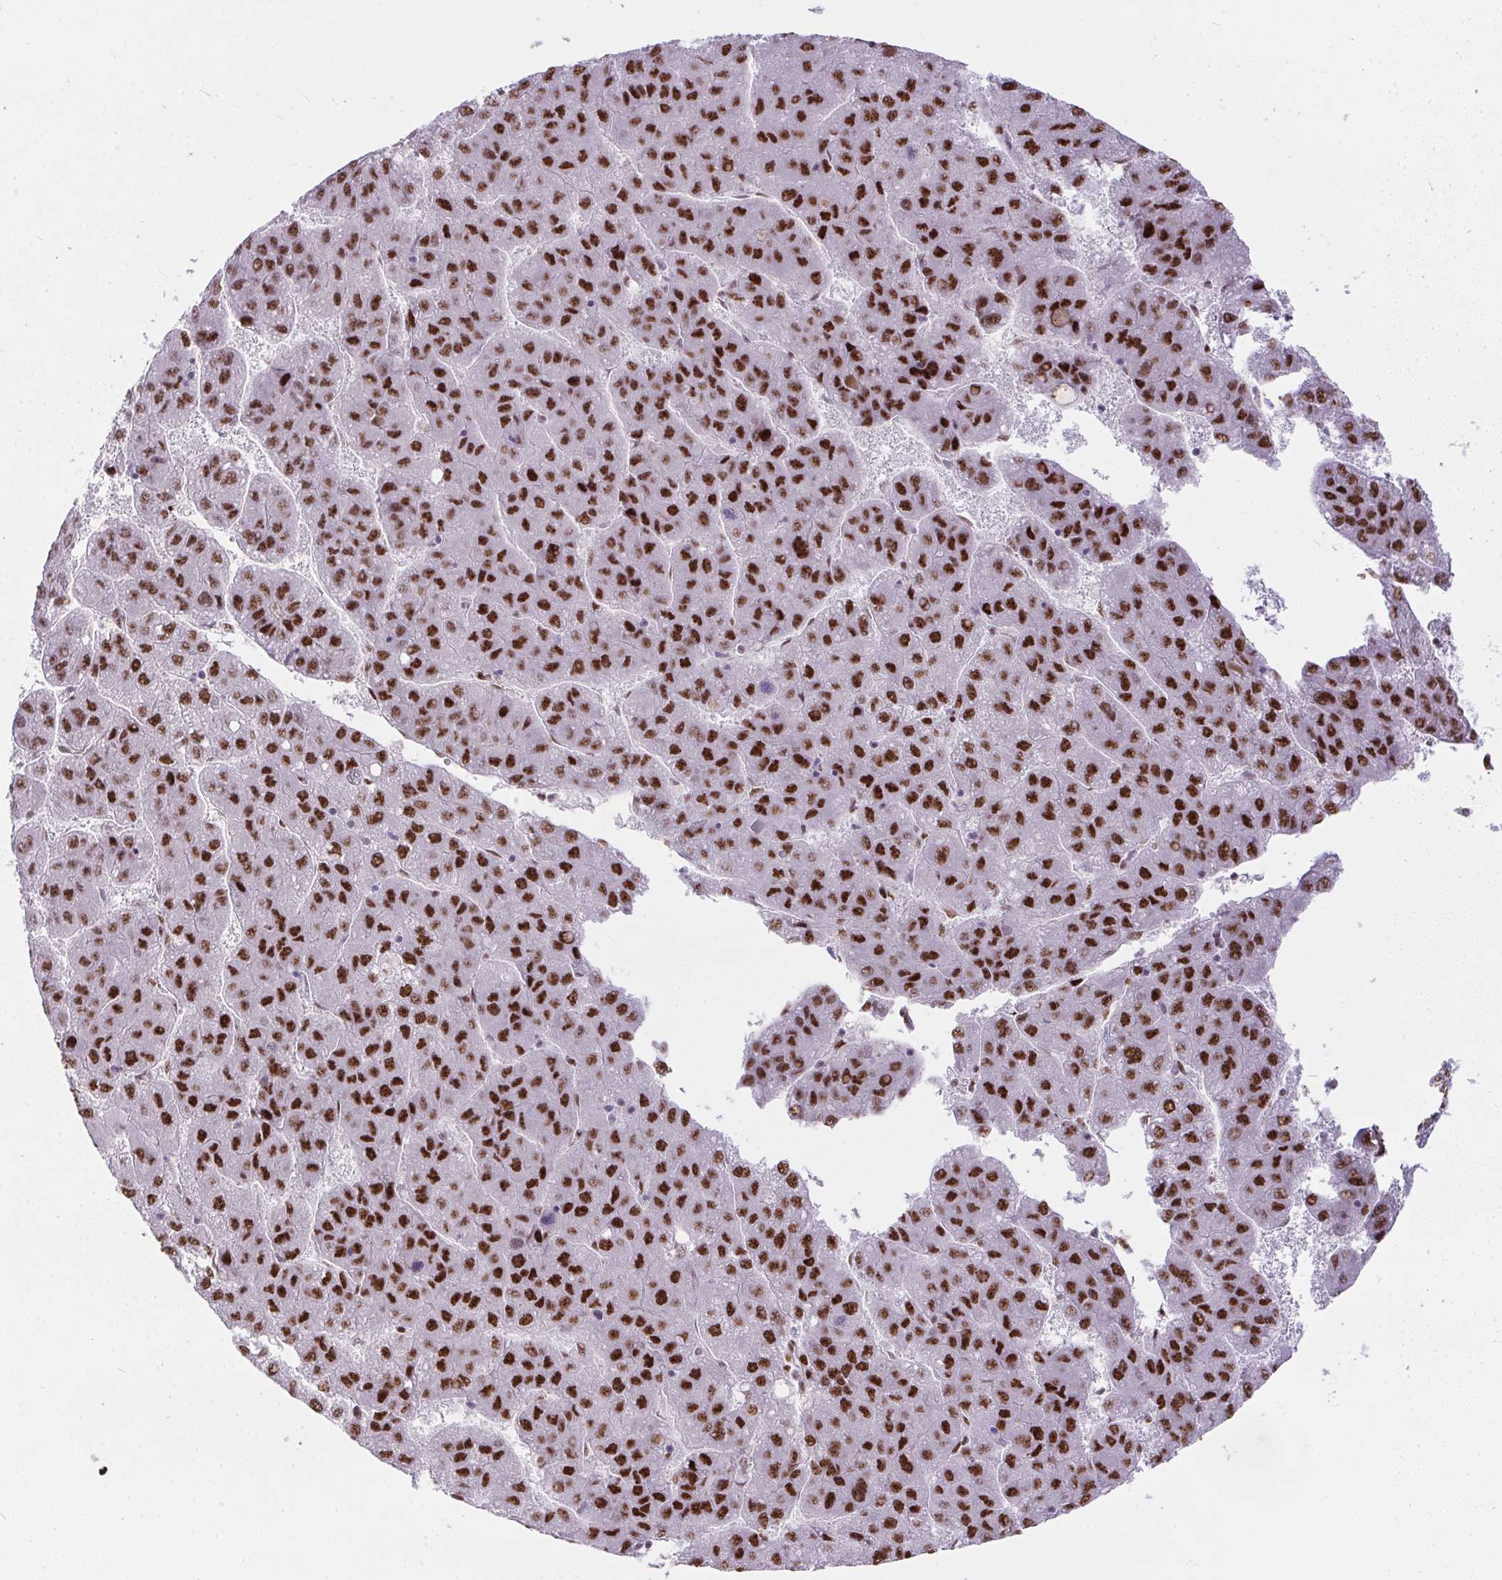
{"staining": {"intensity": "strong", "quantity": ">75%", "location": "nuclear"}, "tissue": "liver cancer", "cell_type": "Tumor cells", "image_type": "cancer", "snomed": [{"axis": "morphology", "description": "Carcinoma, Hepatocellular, NOS"}, {"axis": "topography", "description": "Liver"}], "caption": "Immunohistochemical staining of human liver cancer exhibits high levels of strong nuclear protein expression in about >75% of tumor cells. (brown staining indicates protein expression, while blue staining denotes nuclei).", "gene": "PAGE3", "patient": {"sex": "female", "age": 82}}